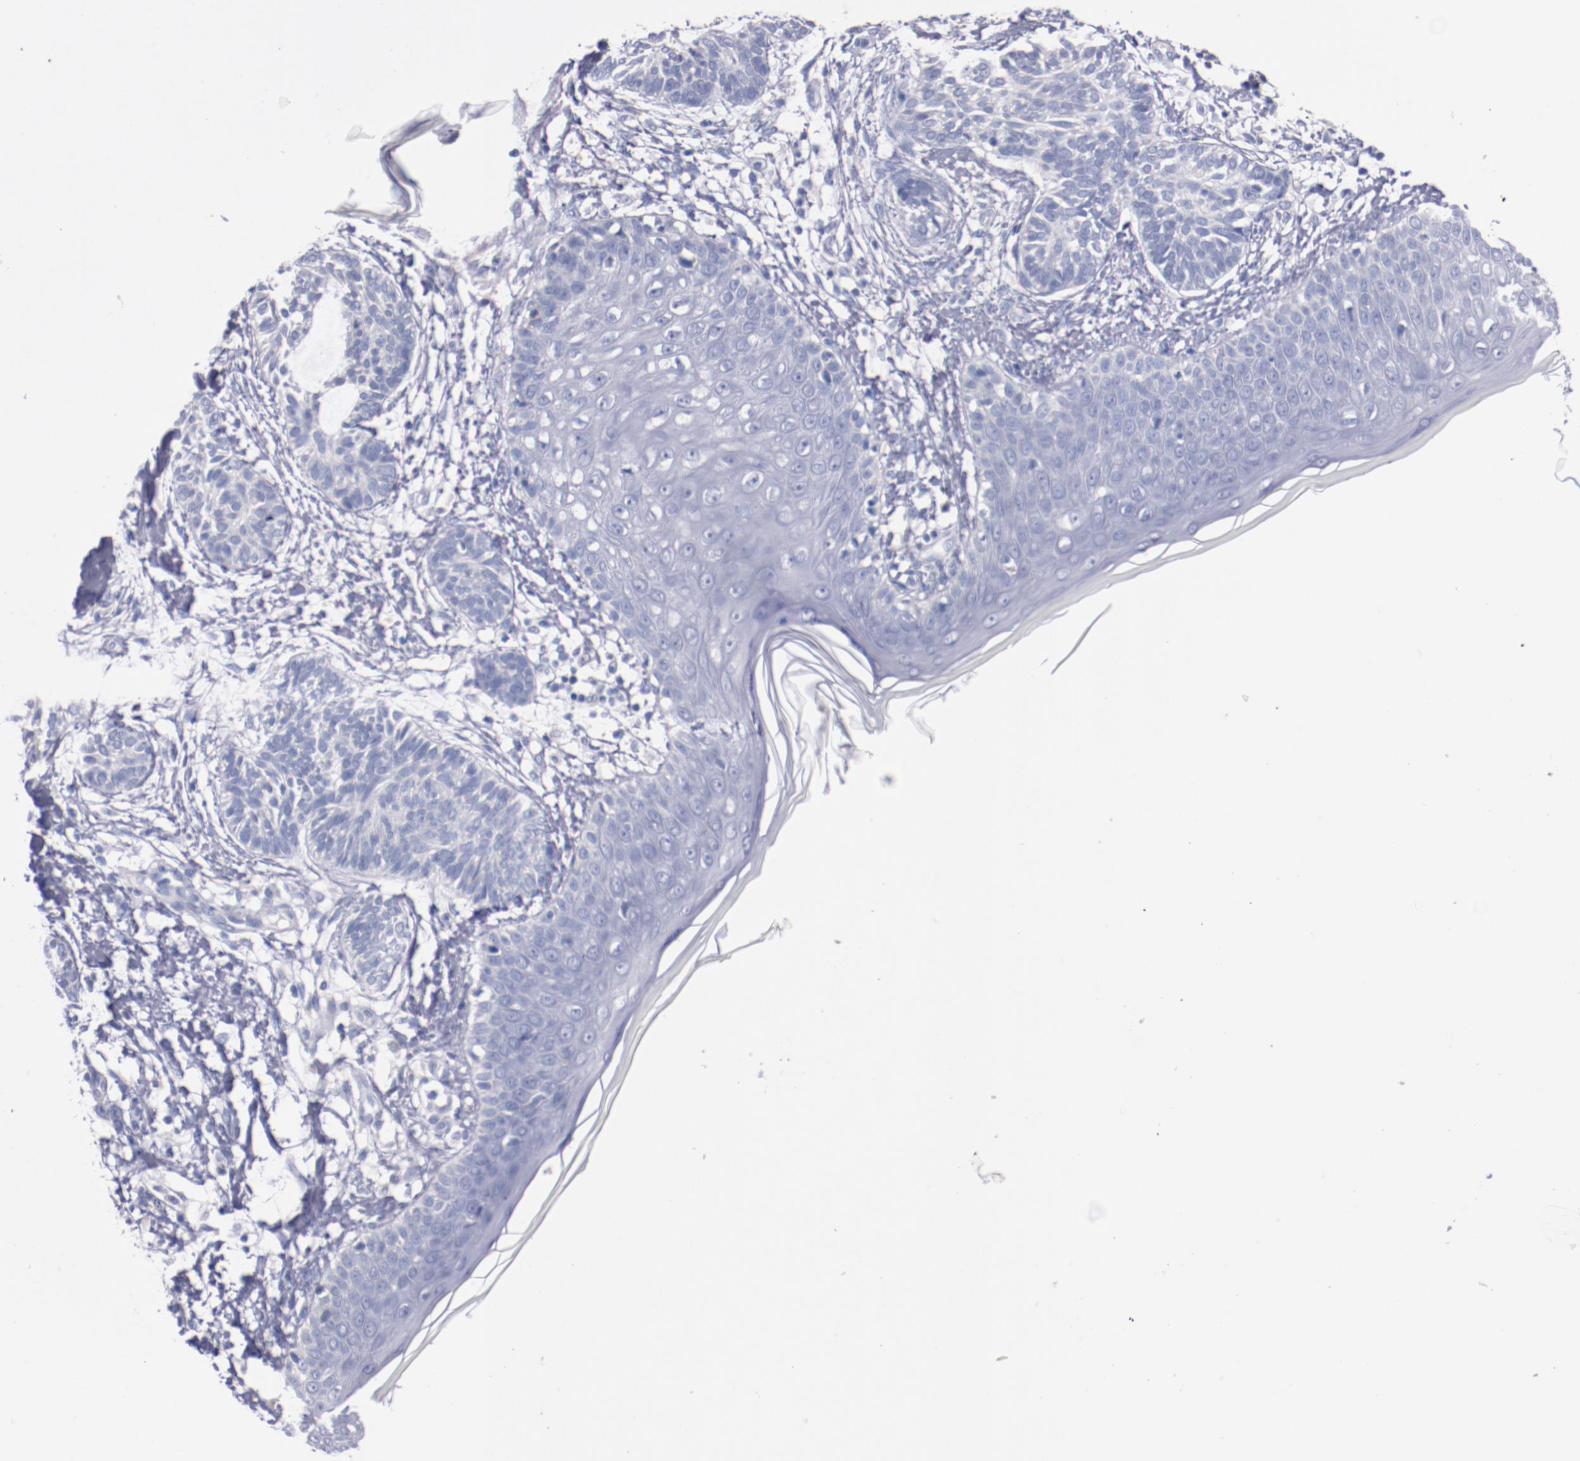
{"staining": {"intensity": "negative", "quantity": "none", "location": "none"}, "tissue": "skin cancer", "cell_type": "Tumor cells", "image_type": "cancer", "snomed": [{"axis": "morphology", "description": "Normal tissue, NOS"}, {"axis": "morphology", "description": "Basal cell carcinoma"}, {"axis": "topography", "description": "Skin"}], "caption": "Skin cancer stained for a protein using immunohistochemistry (IHC) reveals no positivity tumor cells.", "gene": "CNTNAP2", "patient": {"sex": "male", "age": 63}}